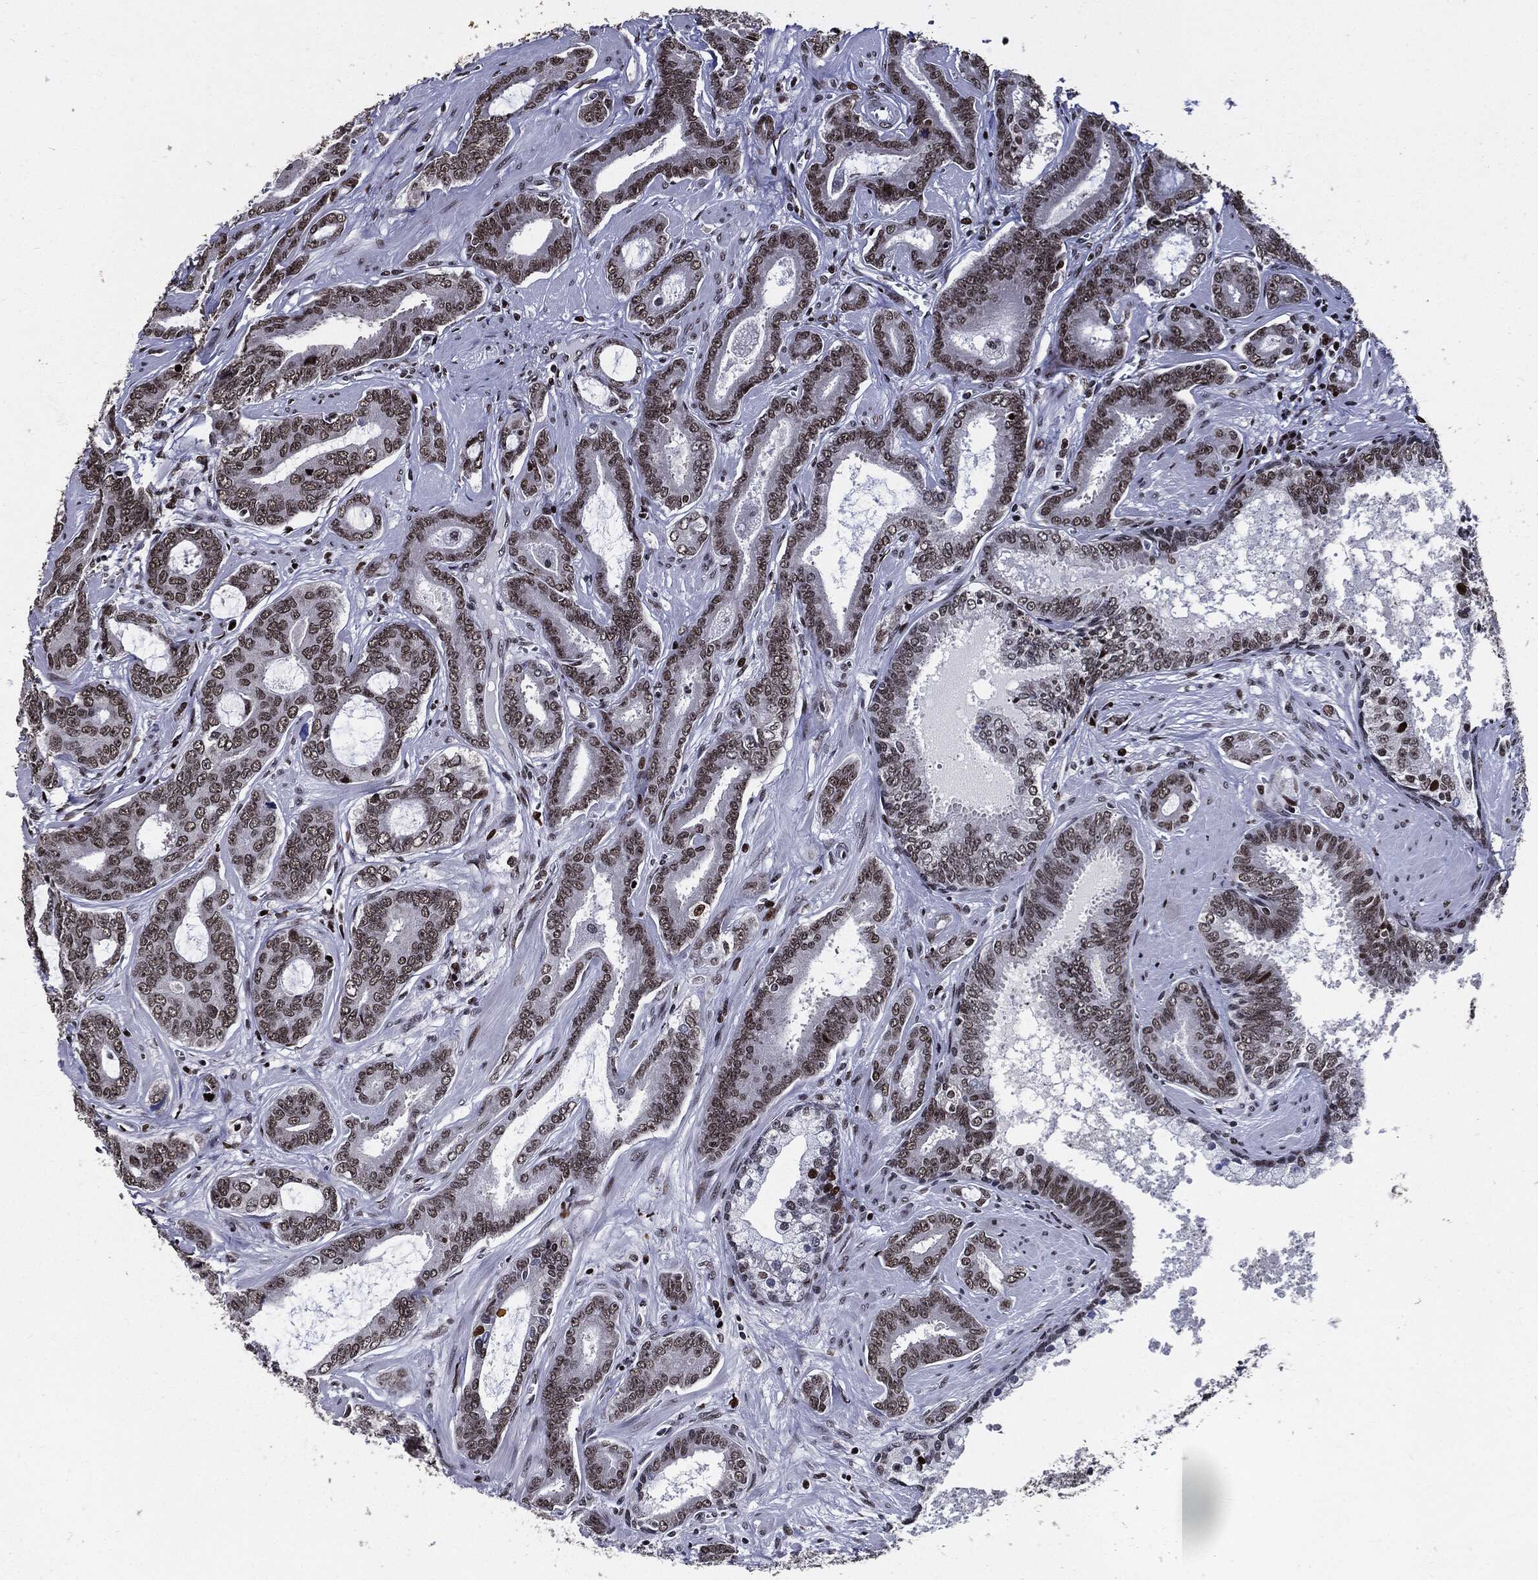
{"staining": {"intensity": "moderate", "quantity": ">75%", "location": "nuclear"}, "tissue": "prostate cancer", "cell_type": "Tumor cells", "image_type": "cancer", "snomed": [{"axis": "morphology", "description": "Adenocarcinoma, NOS"}, {"axis": "topography", "description": "Prostate"}], "caption": "This photomicrograph displays IHC staining of prostate cancer (adenocarcinoma), with medium moderate nuclear positivity in approximately >75% of tumor cells.", "gene": "ZFP91", "patient": {"sex": "male", "age": 55}}